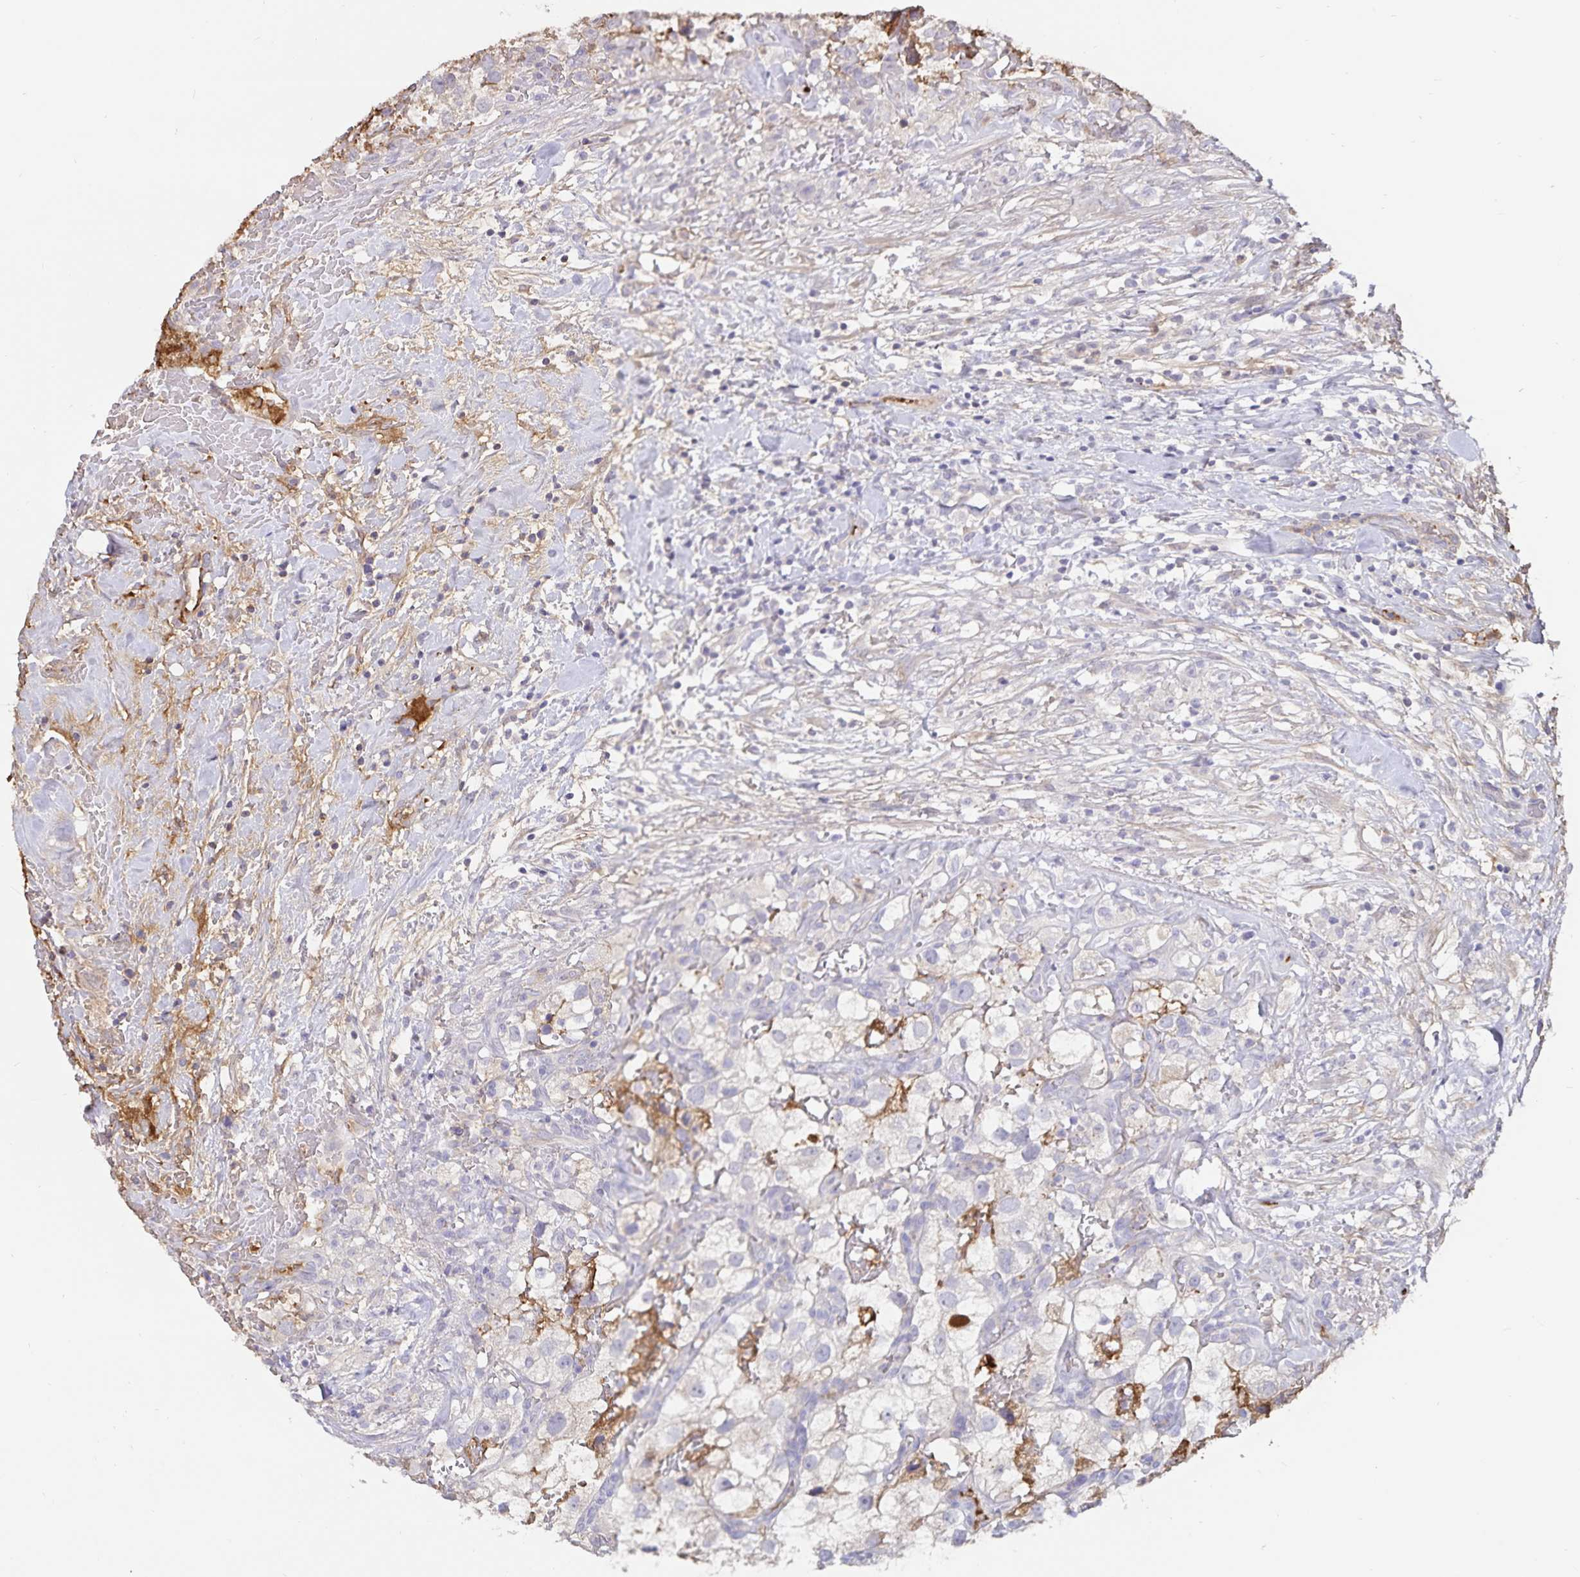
{"staining": {"intensity": "moderate", "quantity": "<25%", "location": "cytoplasmic/membranous"}, "tissue": "renal cancer", "cell_type": "Tumor cells", "image_type": "cancer", "snomed": [{"axis": "morphology", "description": "Adenocarcinoma, NOS"}, {"axis": "topography", "description": "Kidney"}], "caption": "Protein analysis of renal cancer (adenocarcinoma) tissue exhibits moderate cytoplasmic/membranous staining in approximately <25% of tumor cells. The staining was performed using DAB (3,3'-diaminobenzidine), with brown indicating positive protein expression. Nuclei are stained blue with hematoxylin.", "gene": "FGG", "patient": {"sex": "male", "age": 59}}